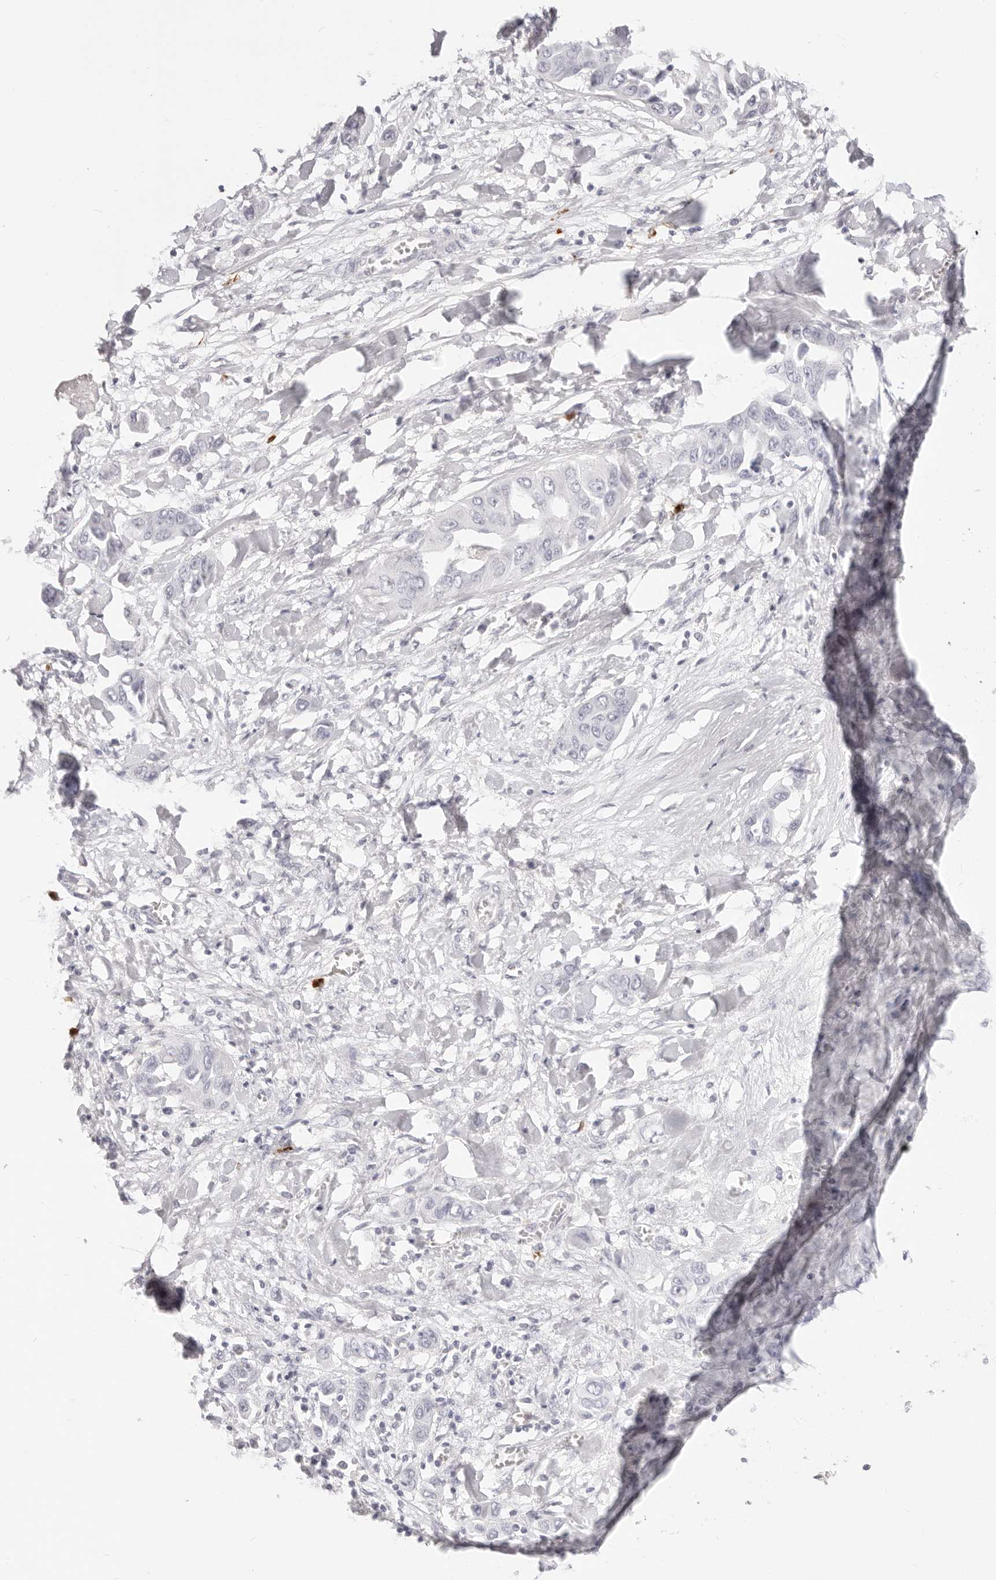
{"staining": {"intensity": "negative", "quantity": "none", "location": "none"}, "tissue": "liver cancer", "cell_type": "Tumor cells", "image_type": "cancer", "snomed": [{"axis": "morphology", "description": "Cholangiocarcinoma"}, {"axis": "topography", "description": "Liver"}], "caption": "The micrograph exhibits no significant positivity in tumor cells of liver cancer.", "gene": "CAMP", "patient": {"sex": "female", "age": 52}}